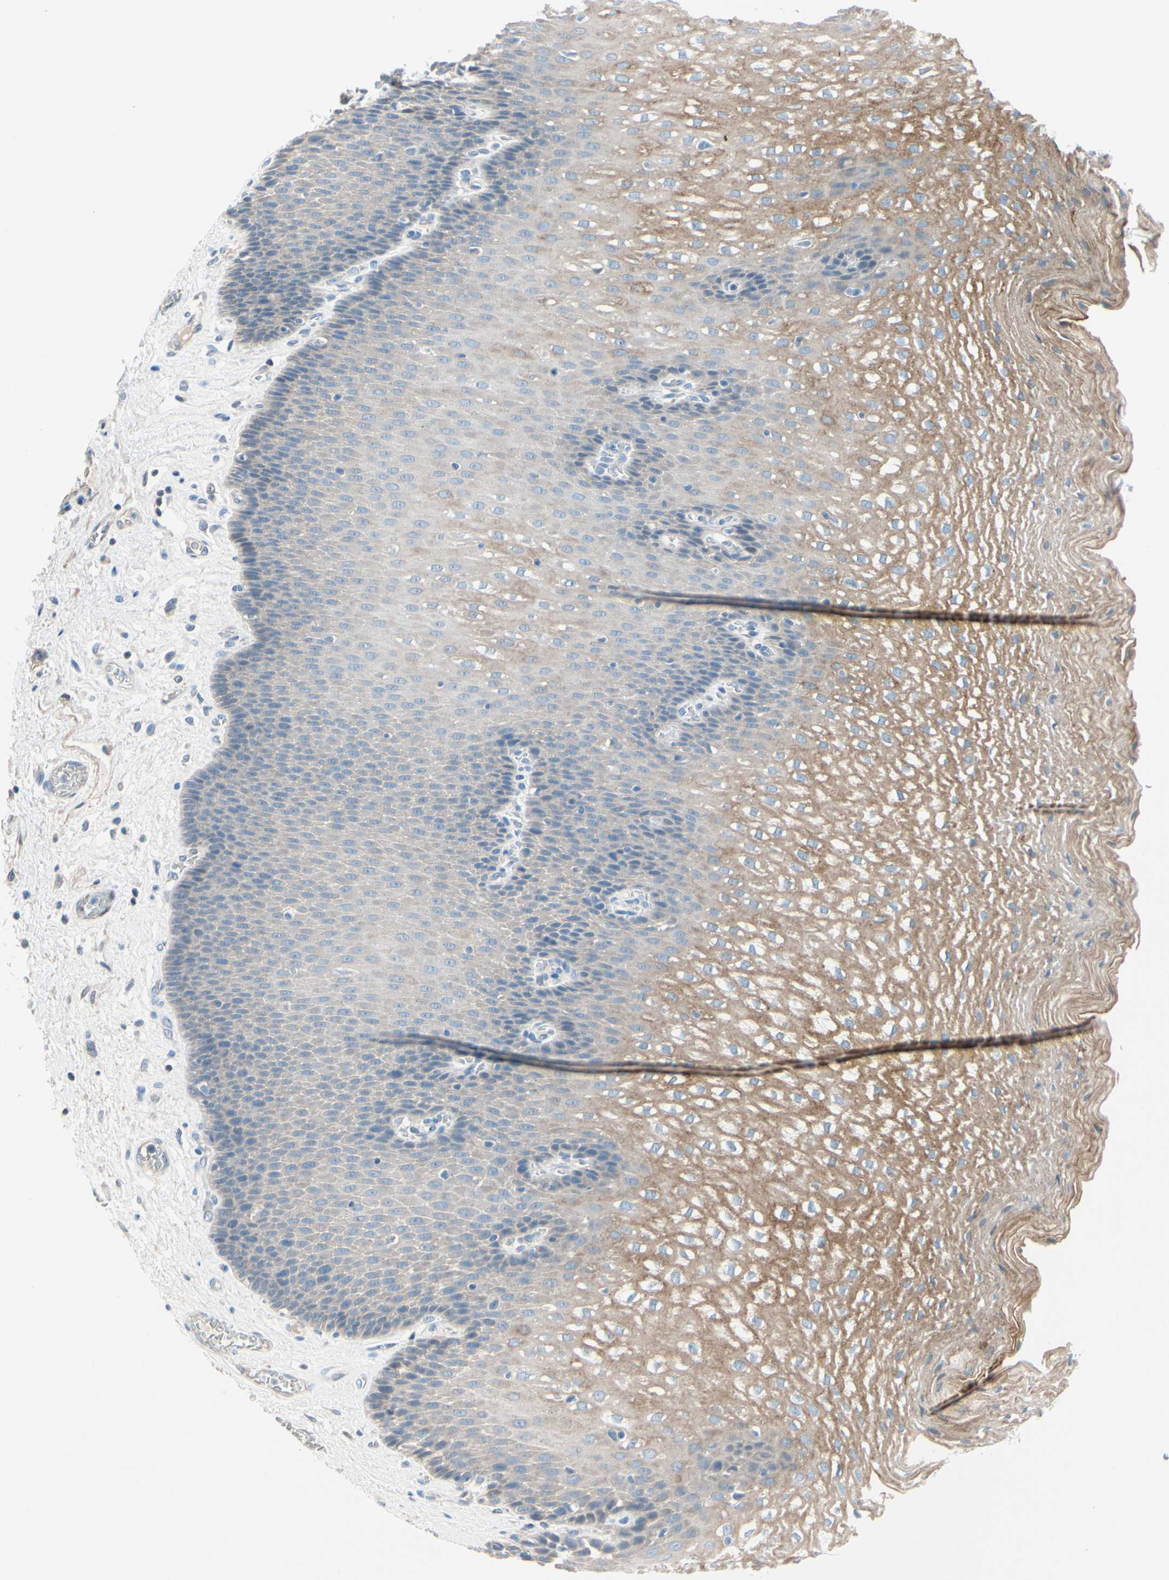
{"staining": {"intensity": "moderate", "quantity": "25%-75%", "location": "cytoplasmic/membranous"}, "tissue": "esophagus", "cell_type": "Squamous epithelial cells", "image_type": "normal", "snomed": [{"axis": "morphology", "description": "Normal tissue, NOS"}, {"axis": "topography", "description": "Esophagus"}], "caption": "Protein expression analysis of unremarkable esophagus exhibits moderate cytoplasmic/membranous expression in about 25%-75% of squamous epithelial cells.", "gene": "ZNF132", "patient": {"sex": "male", "age": 48}}